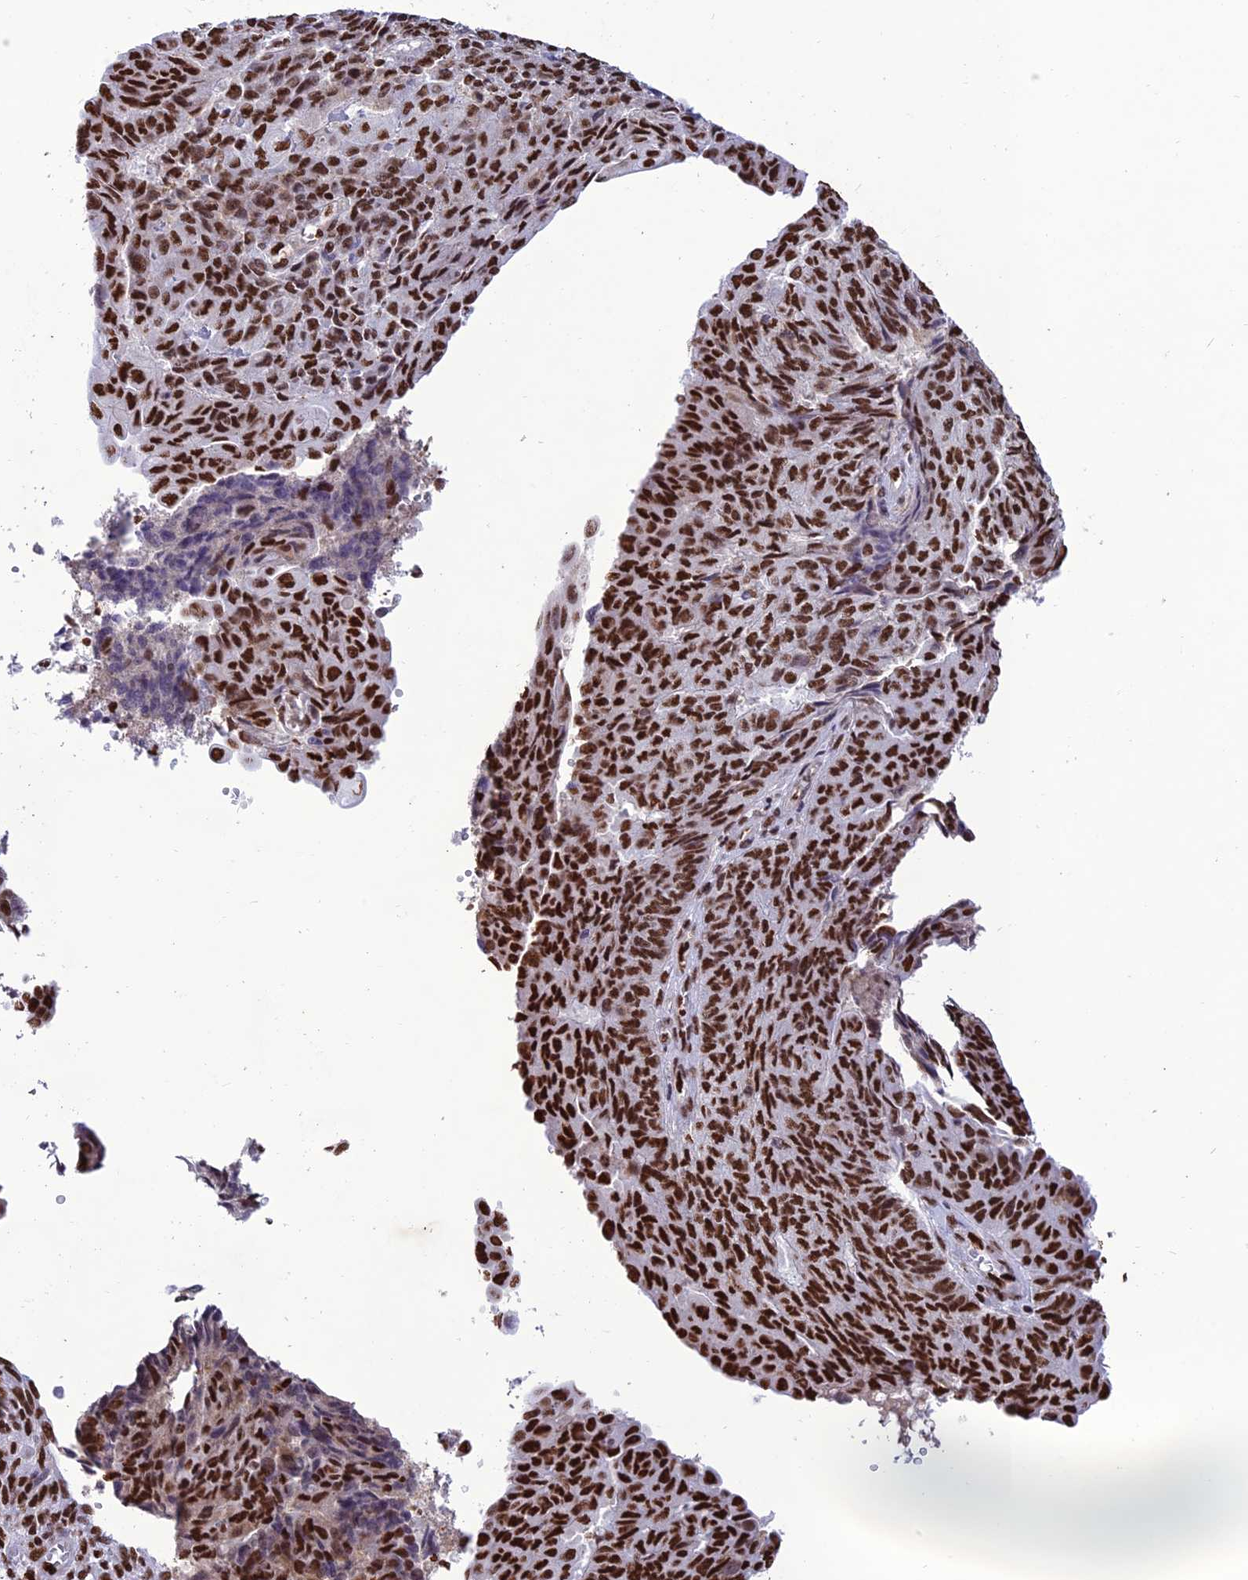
{"staining": {"intensity": "strong", "quantity": ">75%", "location": "nuclear"}, "tissue": "endometrial cancer", "cell_type": "Tumor cells", "image_type": "cancer", "snomed": [{"axis": "morphology", "description": "Adenocarcinoma, NOS"}, {"axis": "topography", "description": "Endometrium"}], "caption": "High-magnification brightfield microscopy of adenocarcinoma (endometrial) stained with DAB (brown) and counterstained with hematoxylin (blue). tumor cells exhibit strong nuclear expression is identified in about>75% of cells.", "gene": "INO80E", "patient": {"sex": "female", "age": 32}}